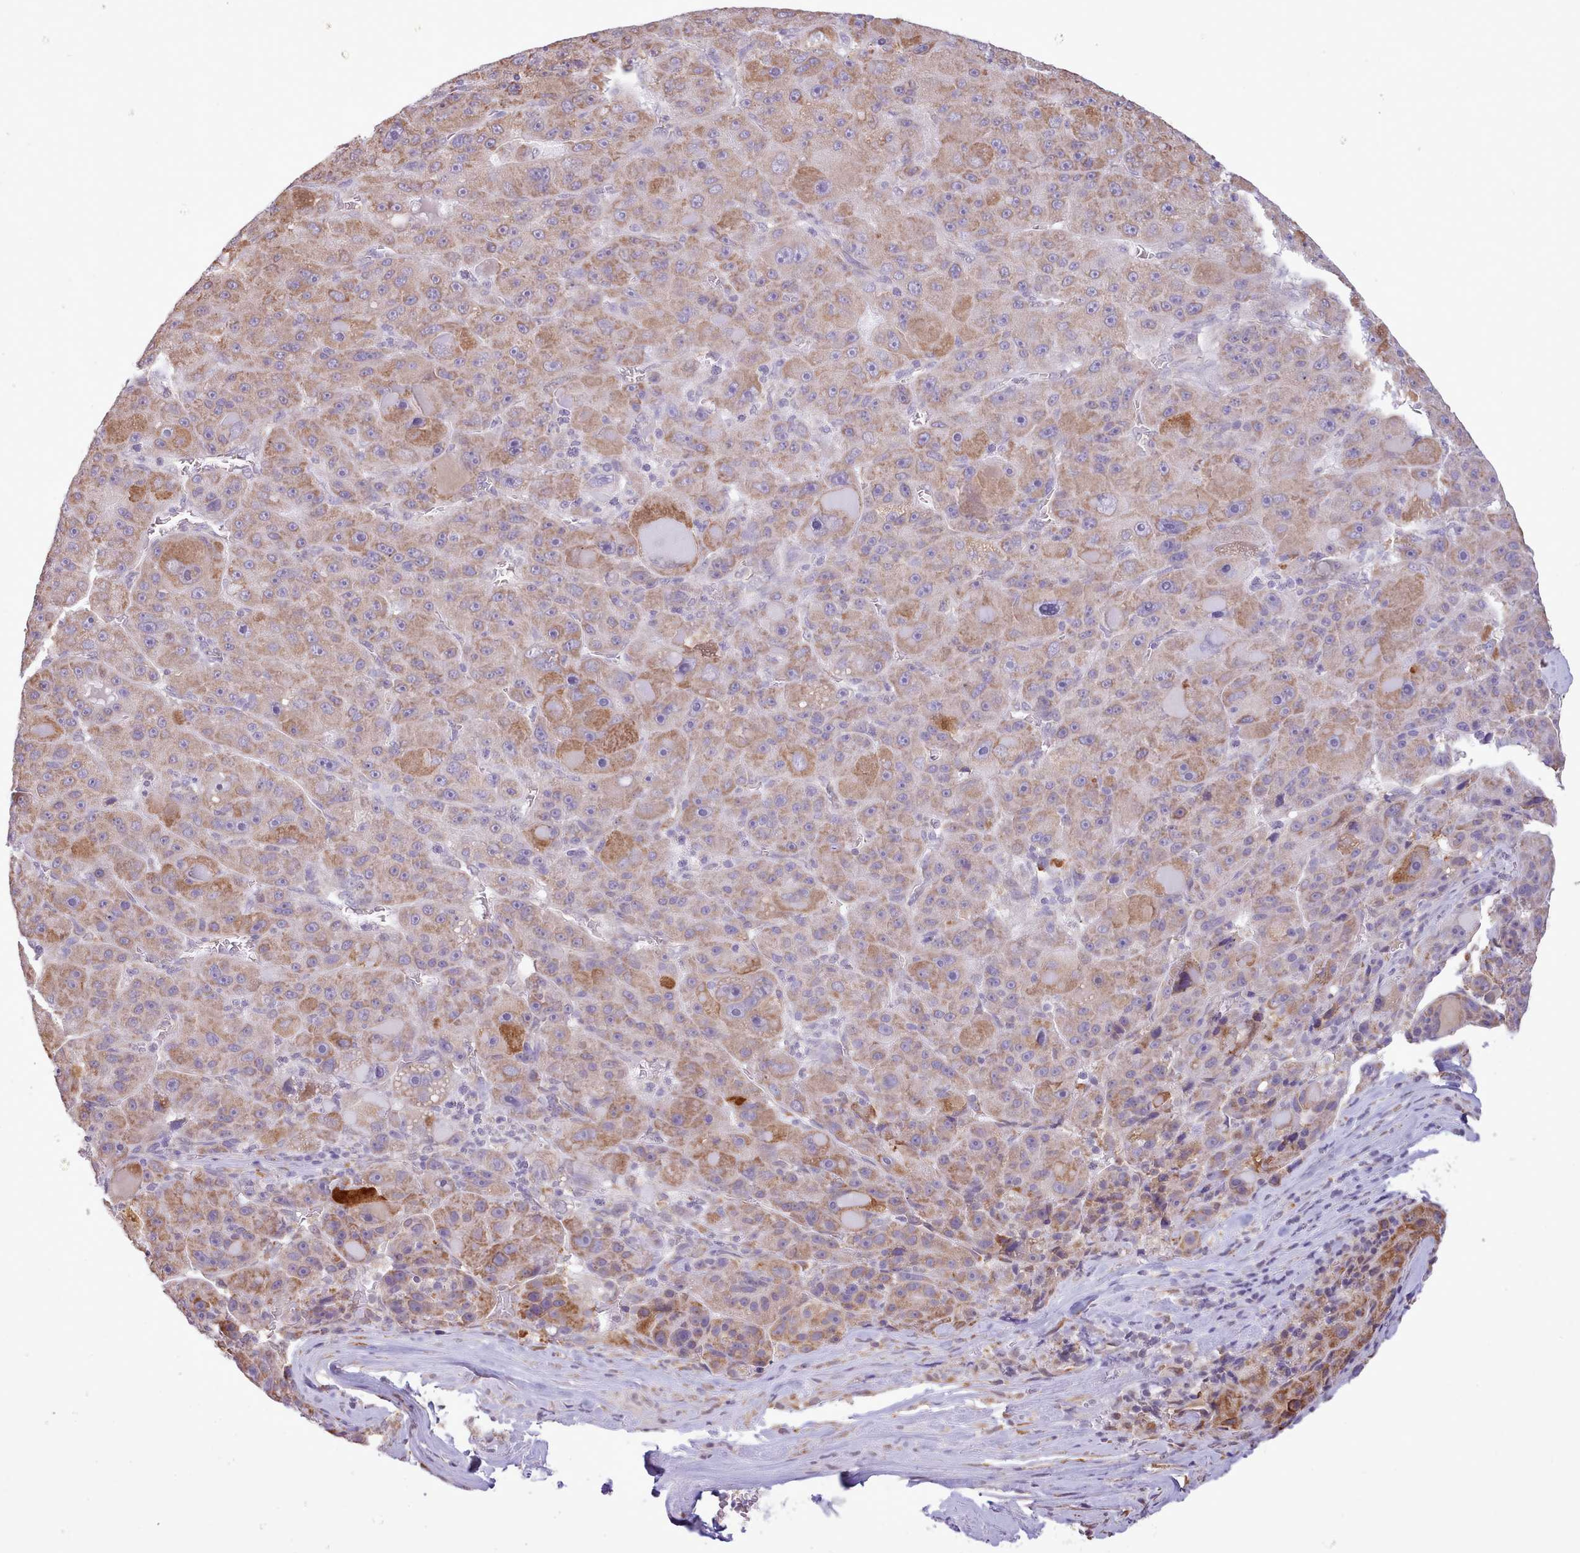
{"staining": {"intensity": "moderate", "quantity": ">75%", "location": "cytoplasmic/membranous"}, "tissue": "liver cancer", "cell_type": "Tumor cells", "image_type": "cancer", "snomed": [{"axis": "morphology", "description": "Carcinoma, Hepatocellular, NOS"}, {"axis": "topography", "description": "Liver"}], "caption": "This is an image of immunohistochemistry staining of hepatocellular carcinoma (liver), which shows moderate staining in the cytoplasmic/membranous of tumor cells.", "gene": "SEC61B", "patient": {"sex": "male", "age": 76}}